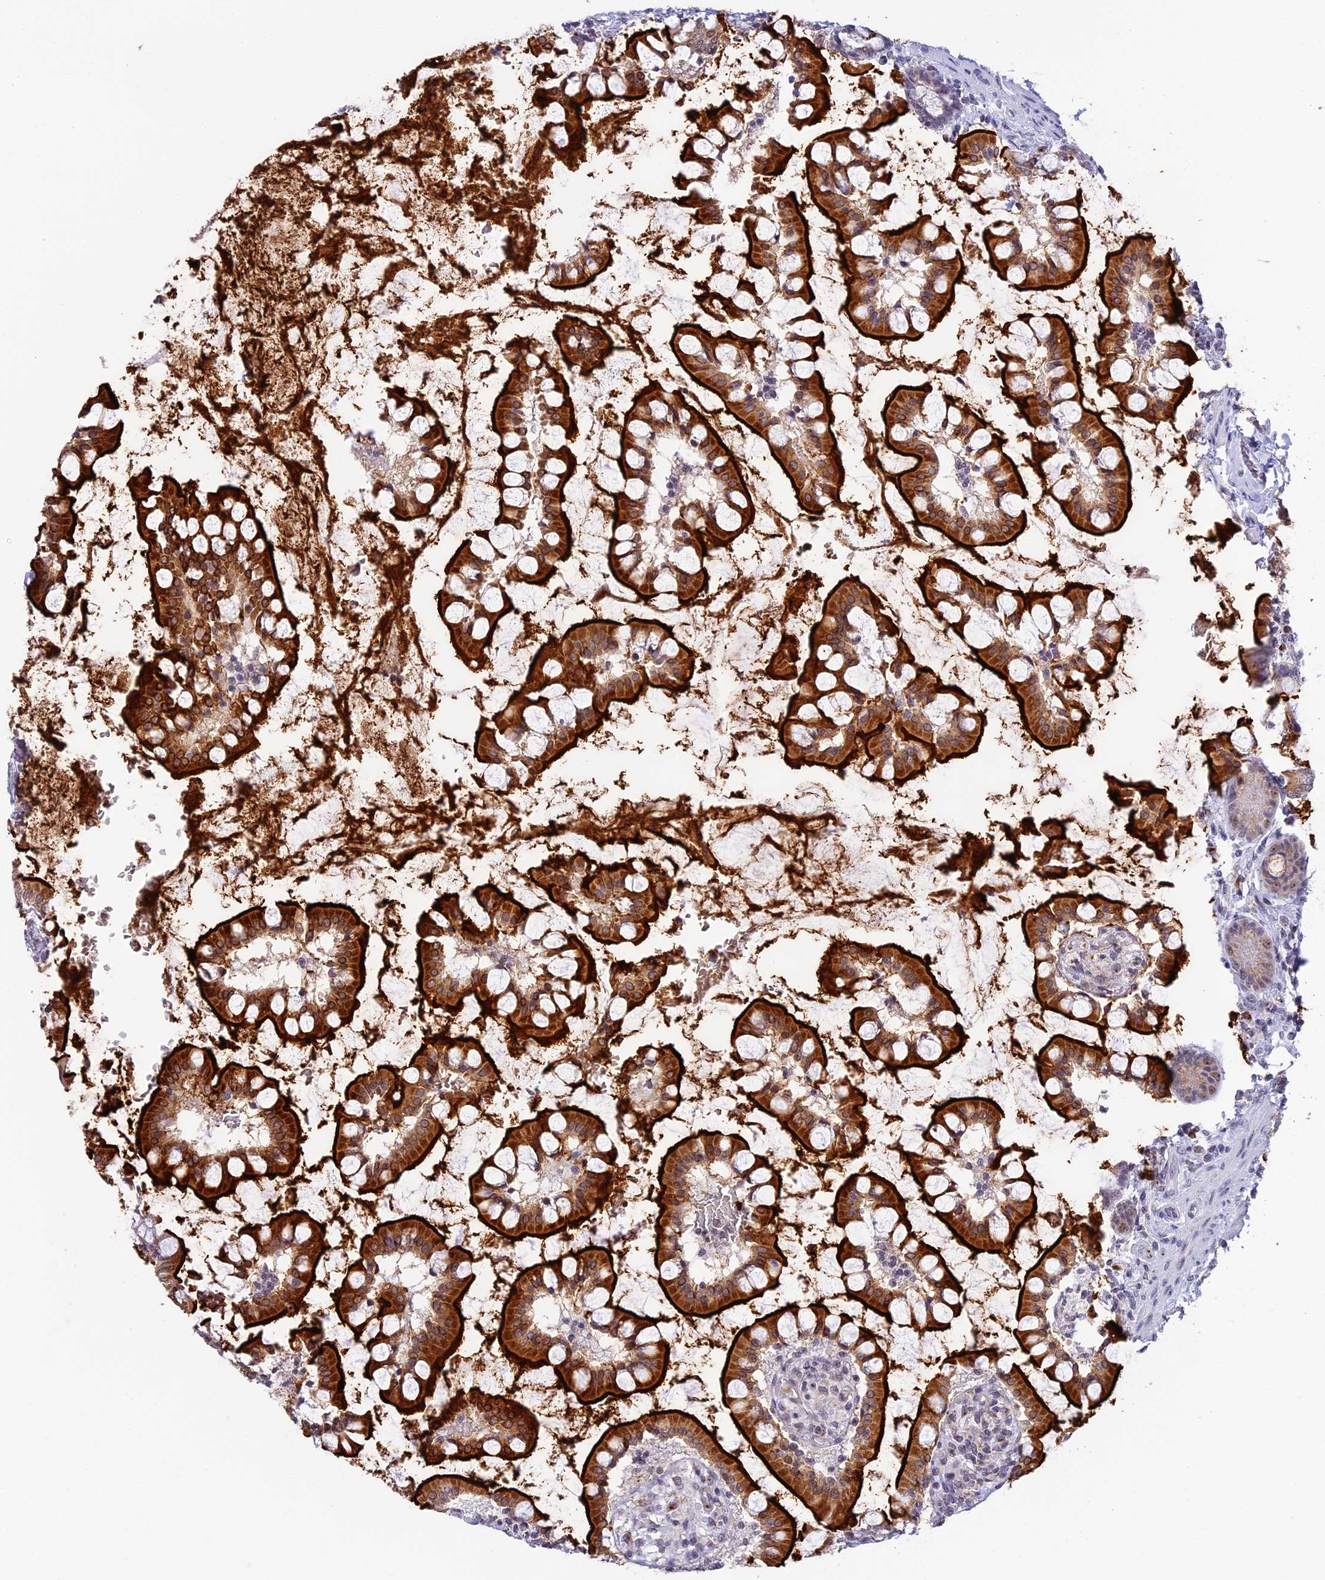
{"staining": {"intensity": "strong", "quantity": ">75%", "location": "cytoplasmic/membranous"}, "tissue": "small intestine", "cell_type": "Glandular cells", "image_type": "normal", "snomed": [{"axis": "morphology", "description": "Normal tissue, NOS"}, {"axis": "topography", "description": "Small intestine"}], "caption": "Strong cytoplasmic/membranous expression for a protein is seen in approximately >75% of glandular cells of benign small intestine using immunohistochemistry (IHC).", "gene": "HEATR5B", "patient": {"sex": "male", "age": 52}}